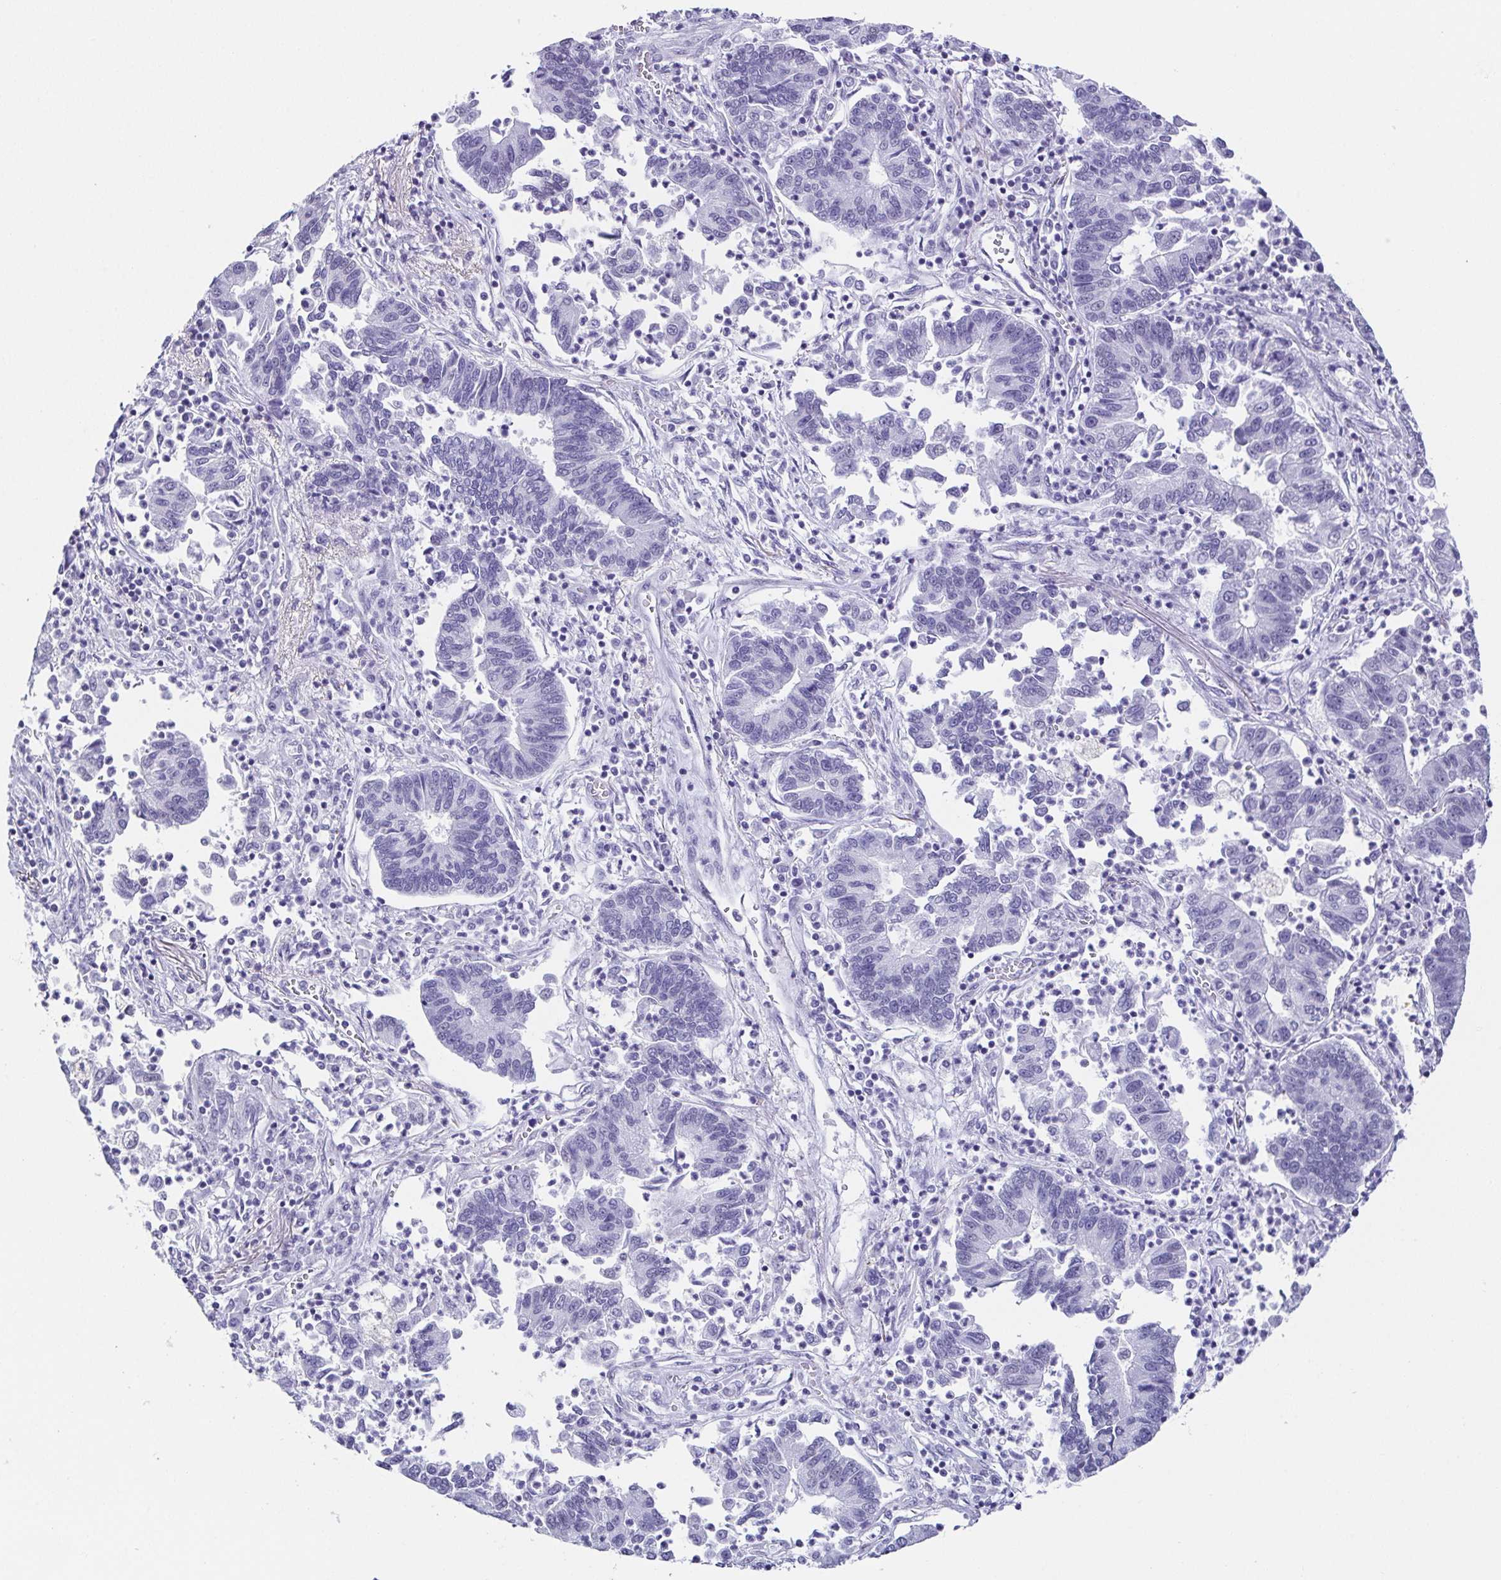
{"staining": {"intensity": "negative", "quantity": "none", "location": "none"}, "tissue": "lung cancer", "cell_type": "Tumor cells", "image_type": "cancer", "snomed": [{"axis": "morphology", "description": "Adenocarcinoma, NOS"}, {"axis": "topography", "description": "Lung"}], "caption": "Tumor cells are negative for protein expression in human lung cancer. Brightfield microscopy of immunohistochemistry stained with DAB (brown) and hematoxylin (blue), captured at high magnification.", "gene": "ESX1", "patient": {"sex": "female", "age": 57}}